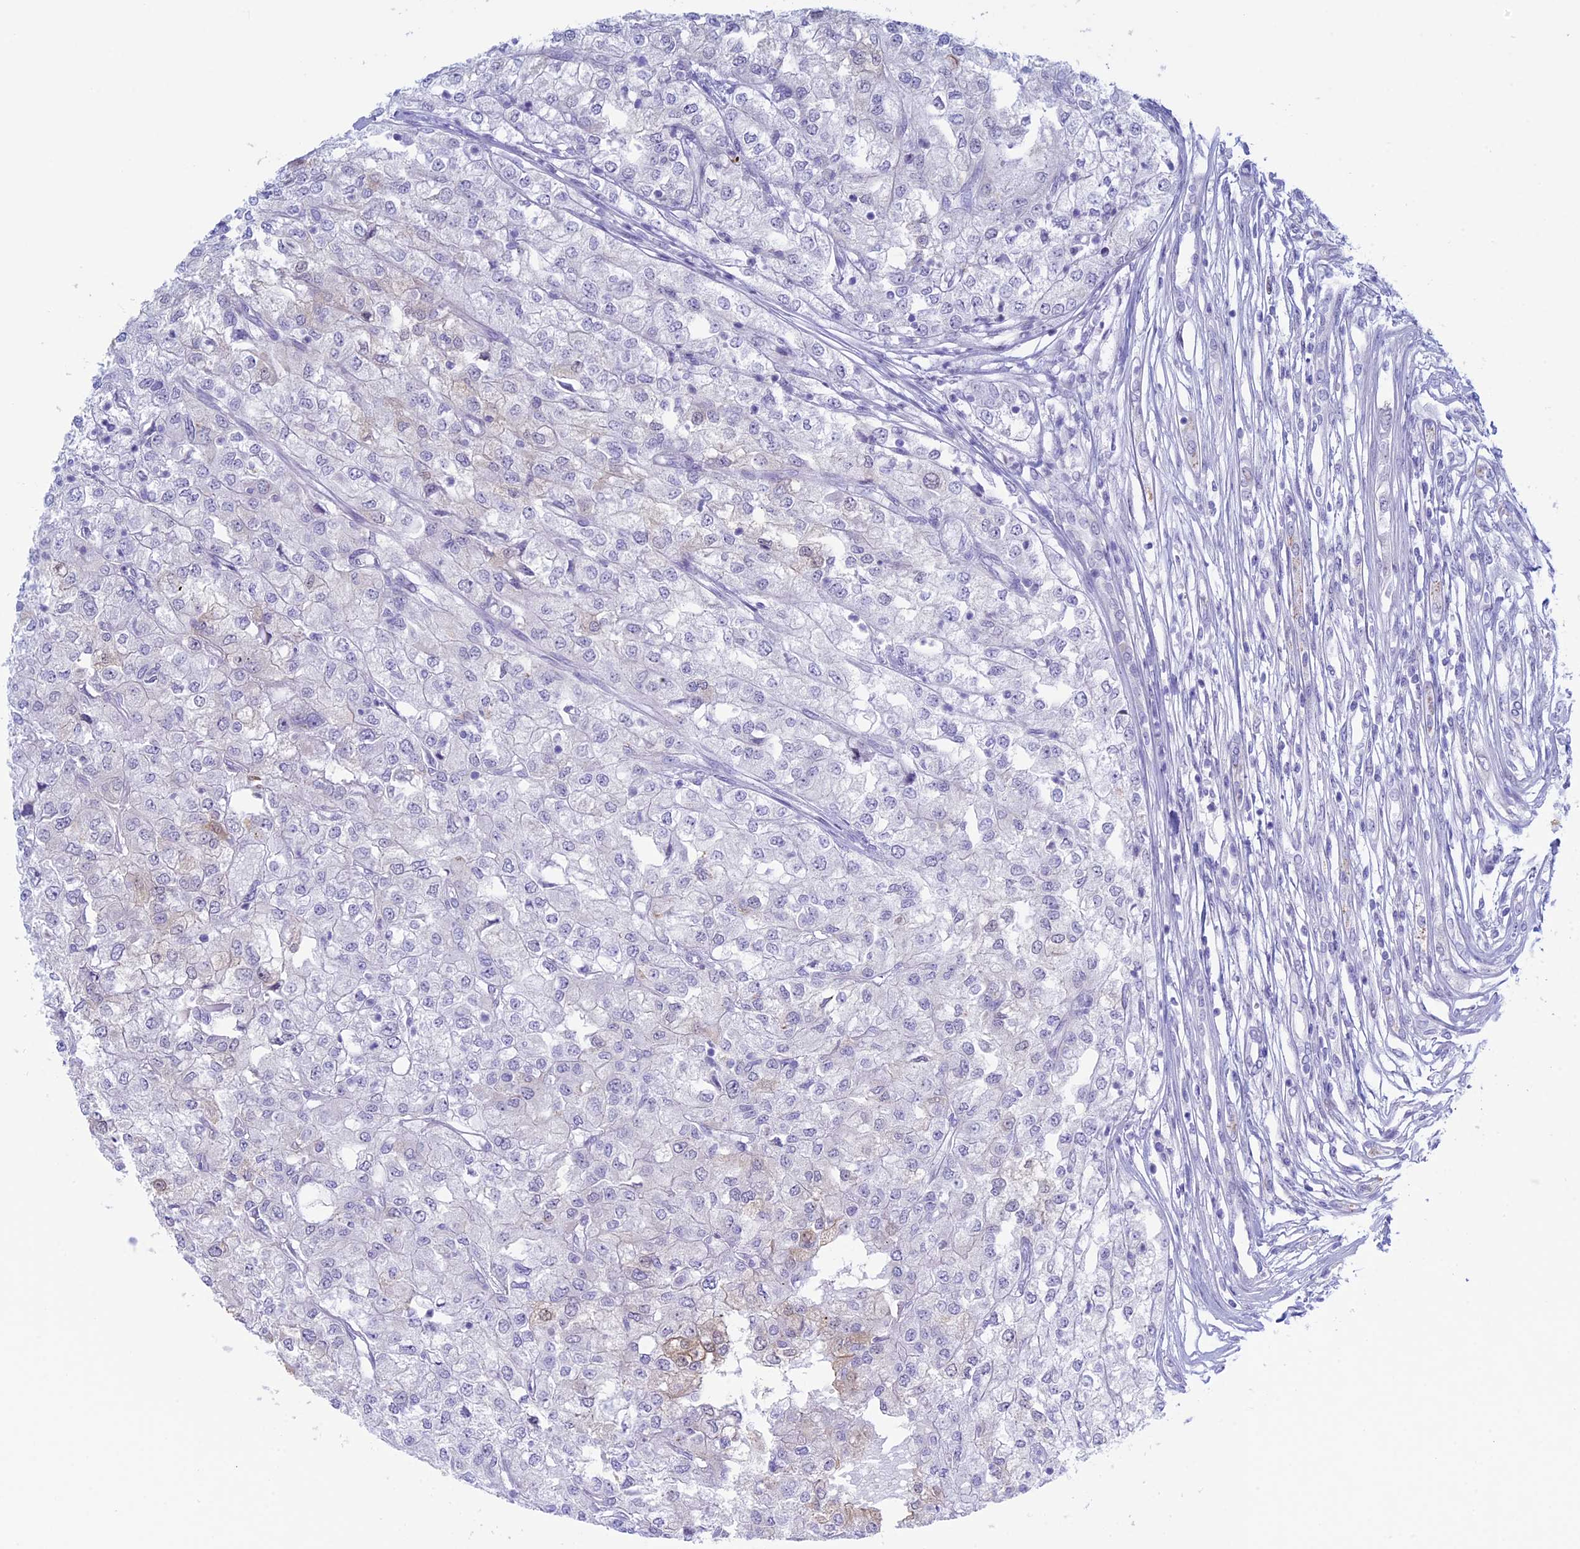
{"staining": {"intensity": "negative", "quantity": "none", "location": "none"}, "tissue": "renal cancer", "cell_type": "Tumor cells", "image_type": "cancer", "snomed": [{"axis": "morphology", "description": "Adenocarcinoma, NOS"}, {"axis": "topography", "description": "Kidney"}], "caption": "This histopathology image is of renal cancer stained with immunohistochemistry to label a protein in brown with the nuclei are counter-stained blue. There is no positivity in tumor cells.", "gene": "LHFPL2", "patient": {"sex": "female", "age": 54}}